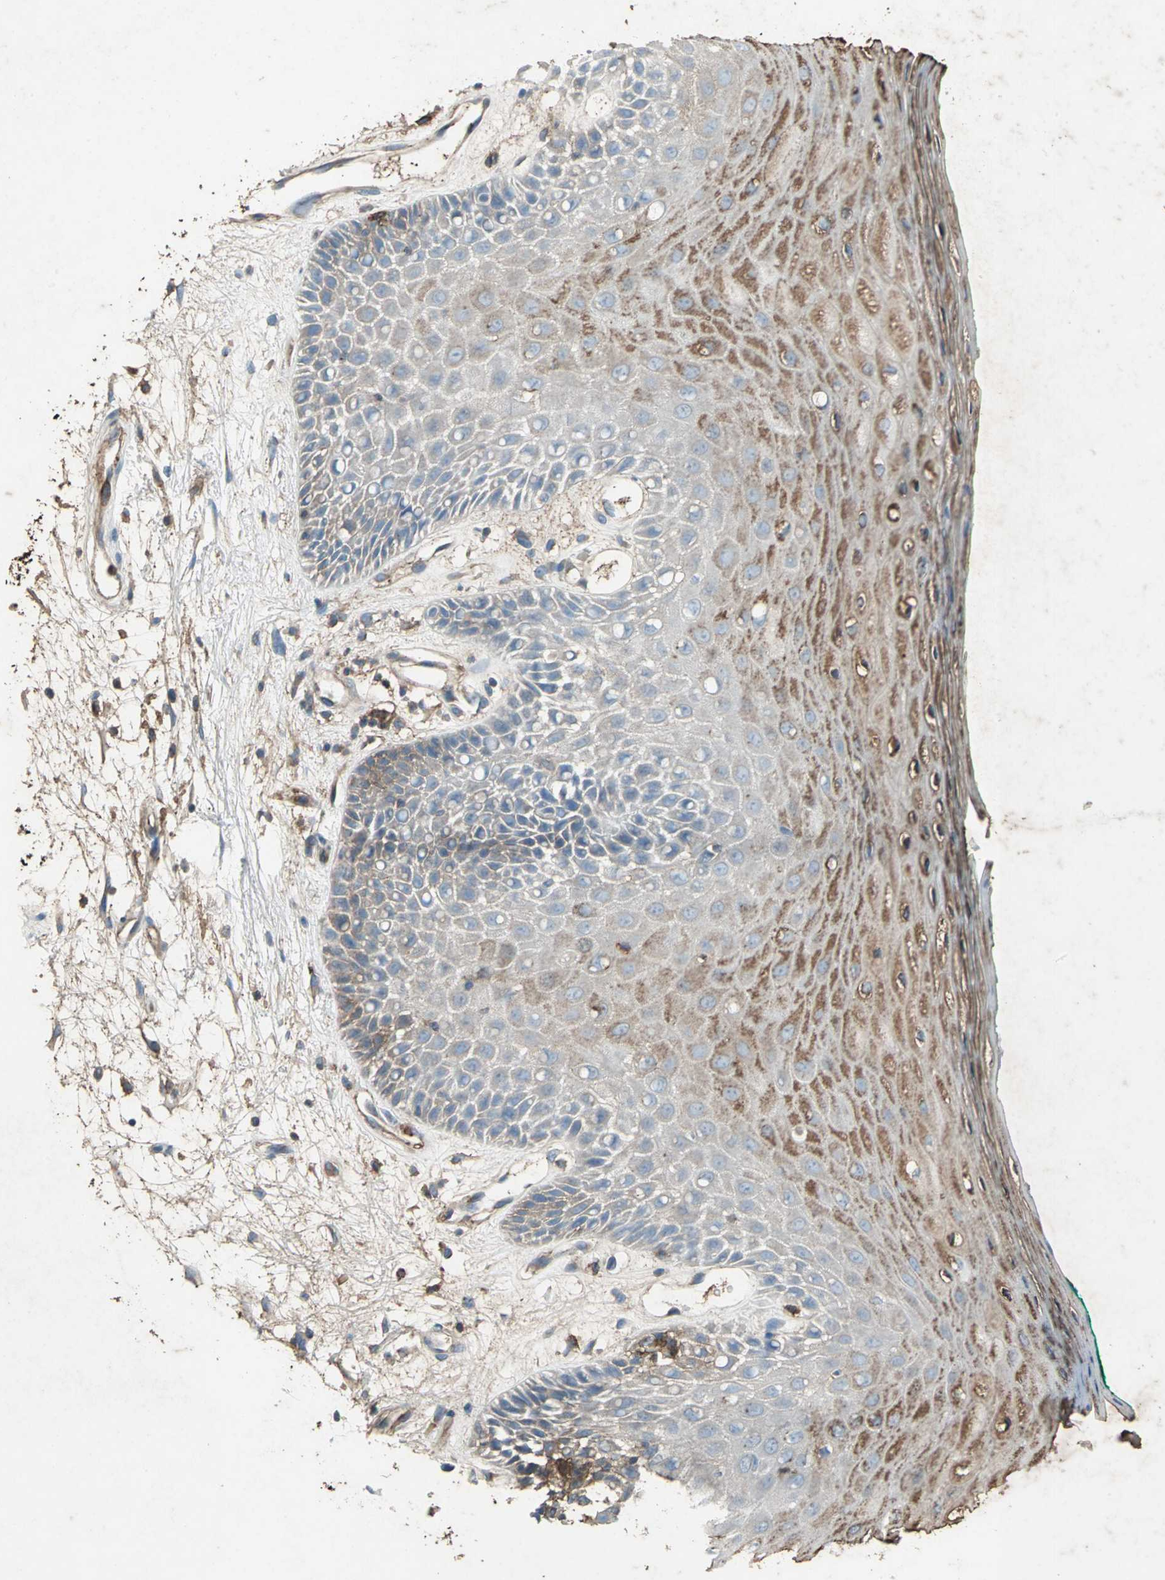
{"staining": {"intensity": "moderate", "quantity": ">75%", "location": "cytoplasmic/membranous"}, "tissue": "oral mucosa", "cell_type": "Squamous epithelial cells", "image_type": "normal", "snomed": [{"axis": "morphology", "description": "Normal tissue, NOS"}, {"axis": "morphology", "description": "Squamous cell carcinoma, NOS"}, {"axis": "topography", "description": "Skeletal muscle"}, {"axis": "topography", "description": "Oral tissue"}, {"axis": "topography", "description": "Head-Neck"}], "caption": "This micrograph reveals IHC staining of normal oral mucosa, with medium moderate cytoplasmic/membranous staining in about >75% of squamous epithelial cells.", "gene": "CCR6", "patient": {"sex": "female", "age": 84}}